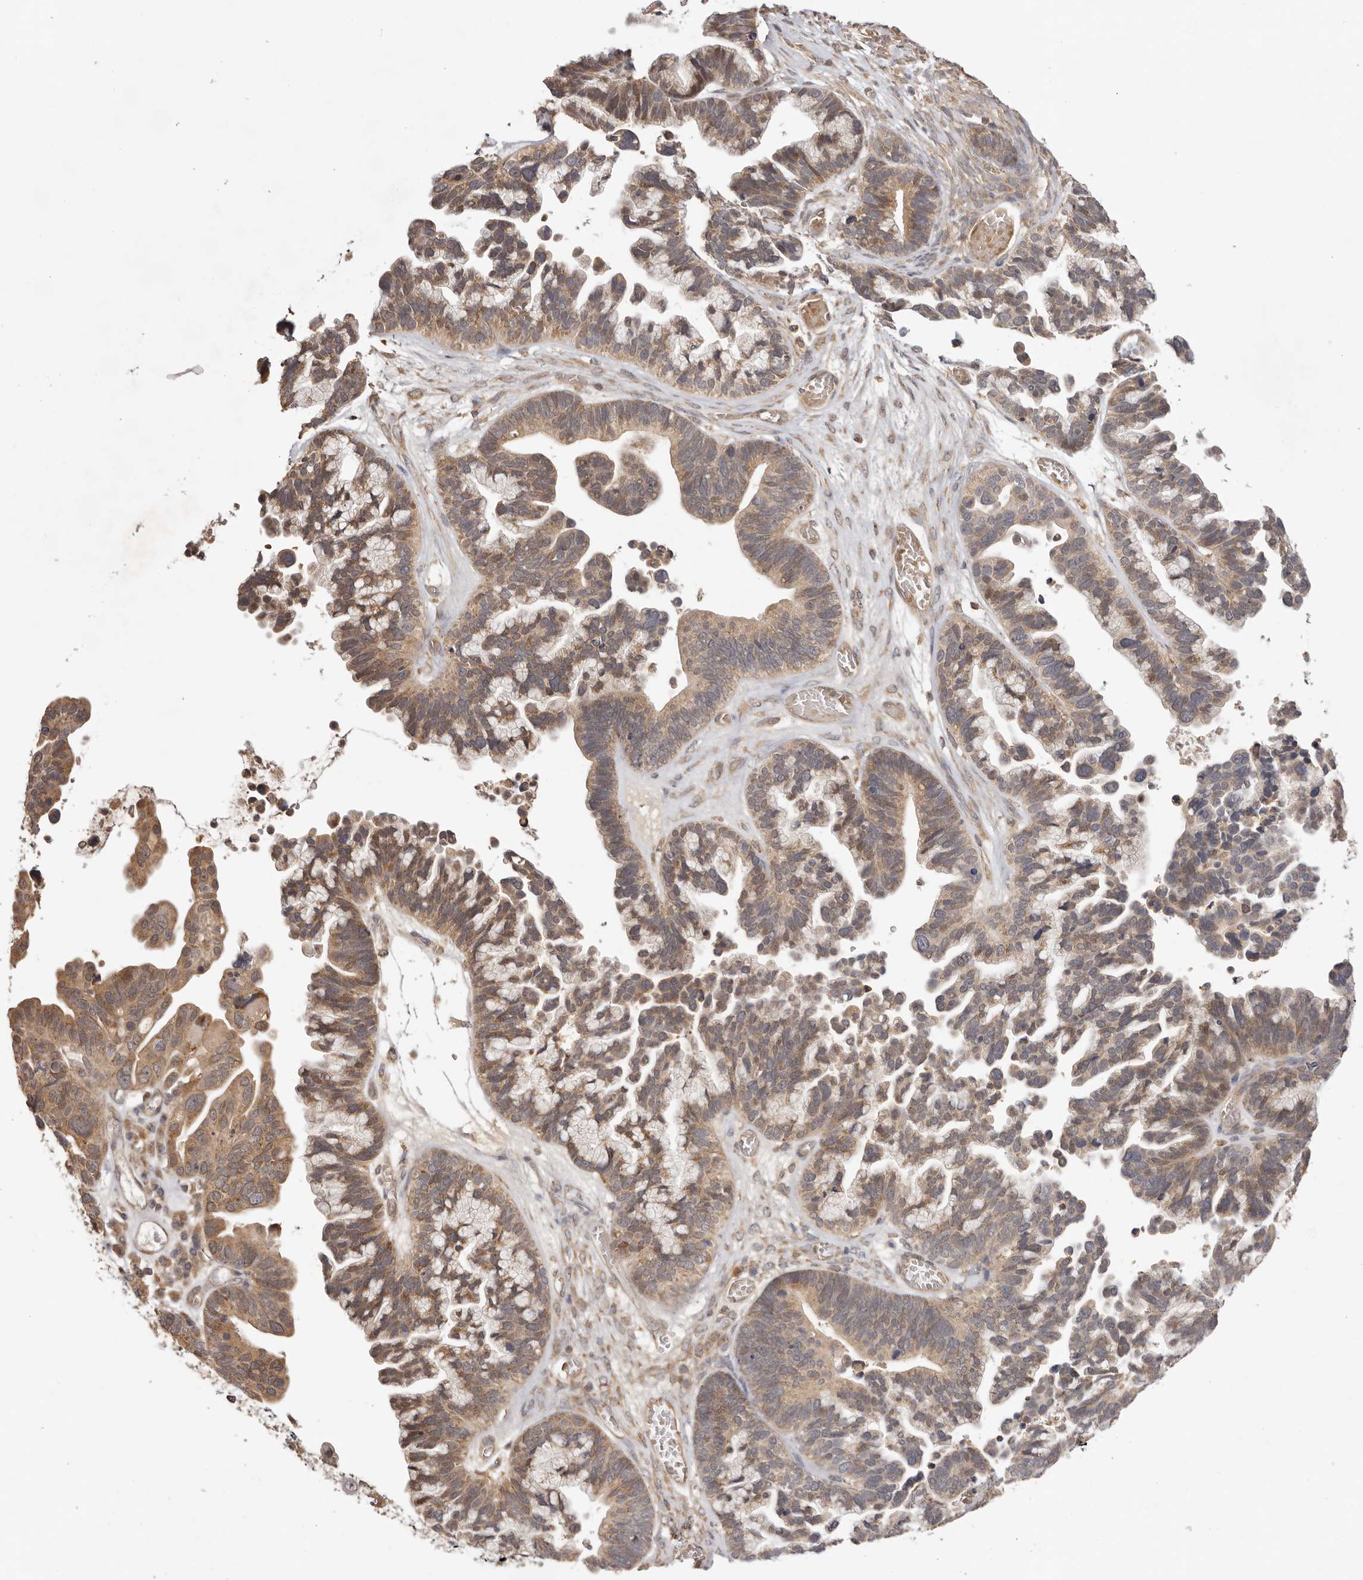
{"staining": {"intensity": "moderate", "quantity": ">75%", "location": "cytoplasmic/membranous"}, "tissue": "ovarian cancer", "cell_type": "Tumor cells", "image_type": "cancer", "snomed": [{"axis": "morphology", "description": "Cystadenocarcinoma, serous, NOS"}, {"axis": "topography", "description": "Ovary"}], "caption": "A high-resolution photomicrograph shows IHC staining of ovarian cancer (serous cystadenocarcinoma), which demonstrates moderate cytoplasmic/membranous staining in approximately >75% of tumor cells. (Brightfield microscopy of DAB IHC at high magnification).", "gene": "UBR2", "patient": {"sex": "female", "age": 56}}